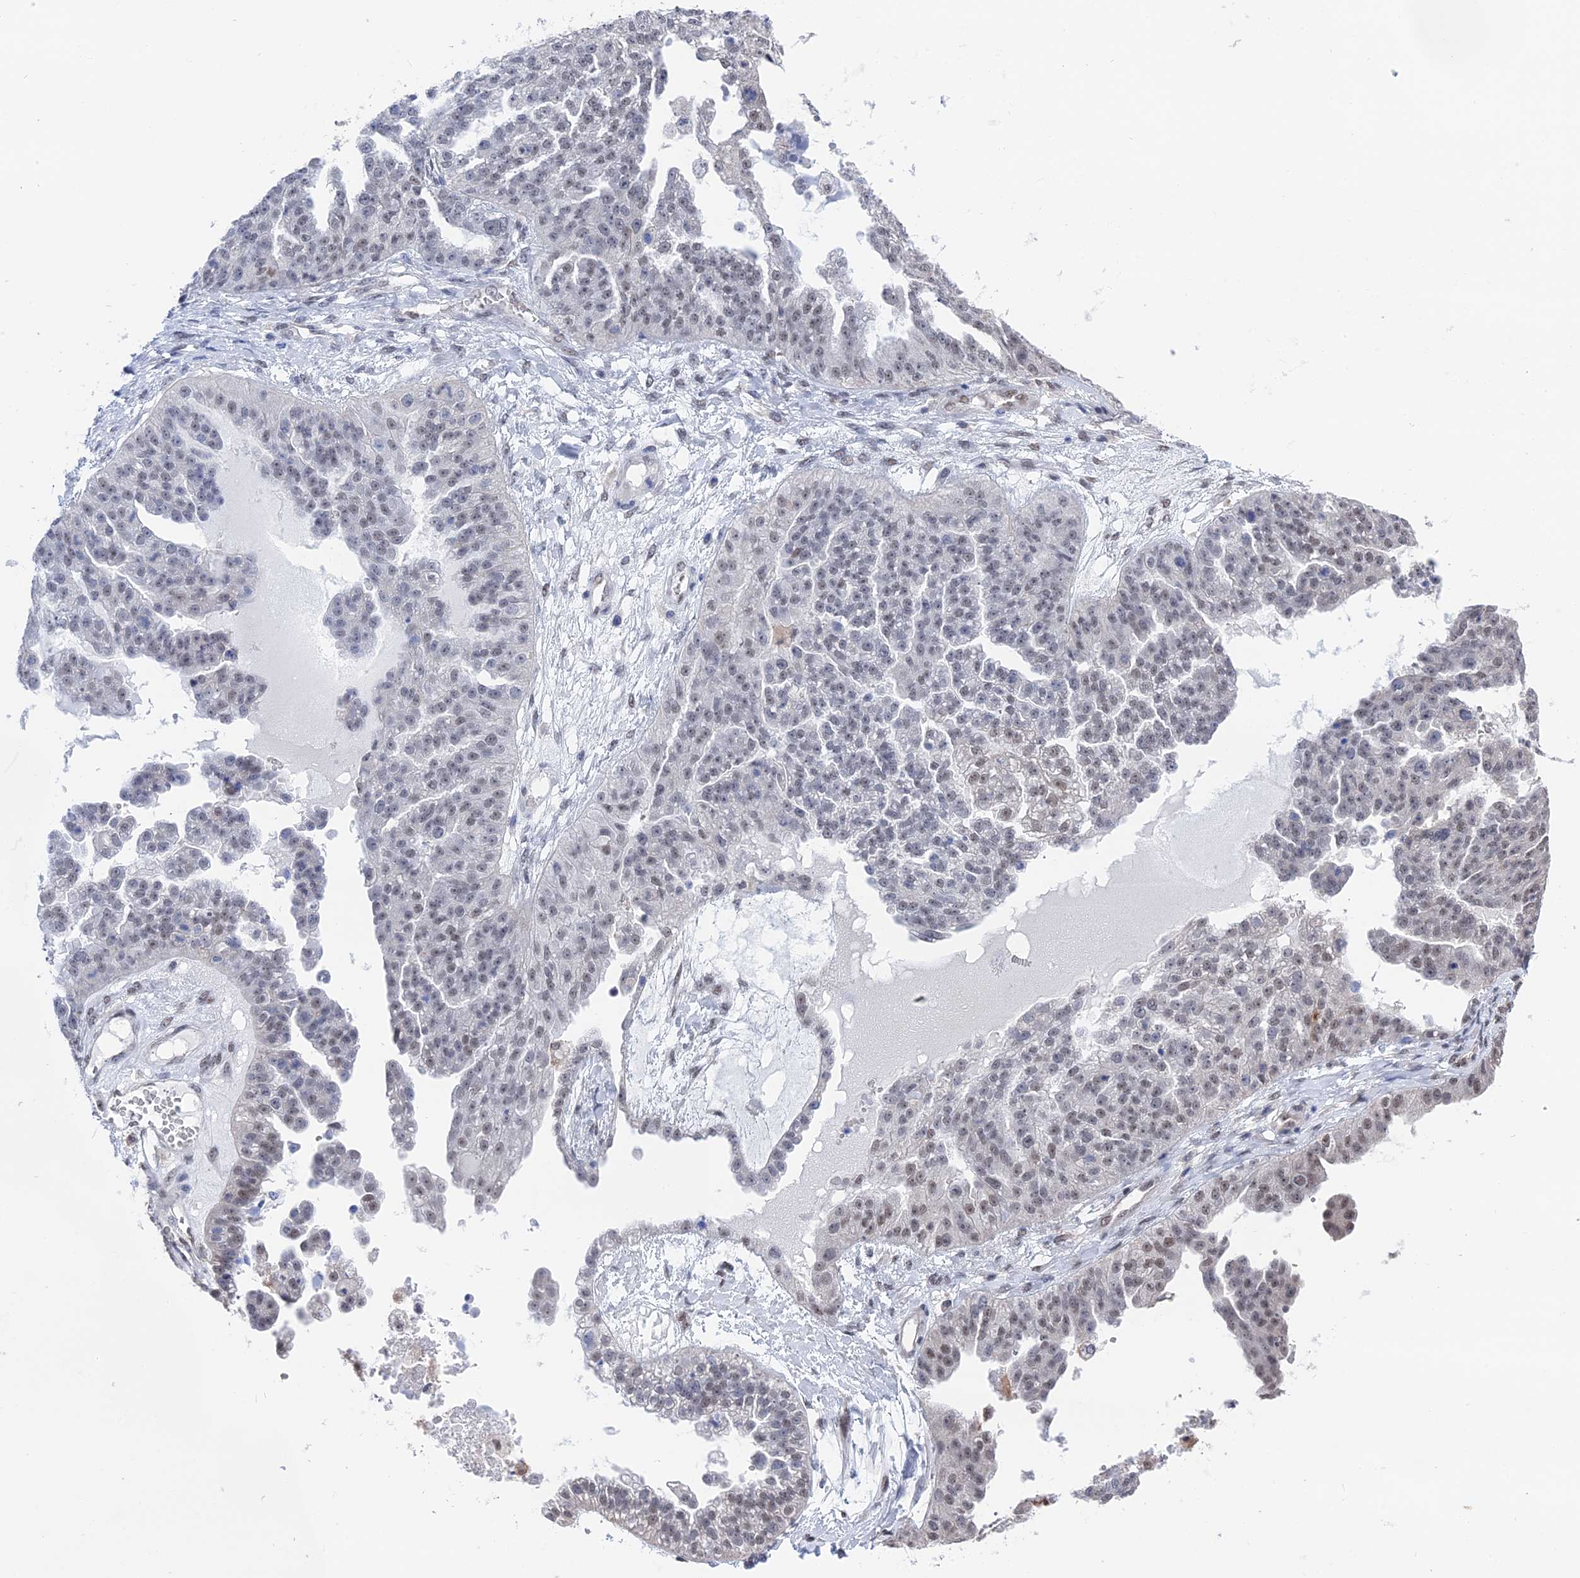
{"staining": {"intensity": "weak", "quantity": "25%-75%", "location": "nuclear"}, "tissue": "ovarian cancer", "cell_type": "Tumor cells", "image_type": "cancer", "snomed": [{"axis": "morphology", "description": "Cystadenocarcinoma, serous, NOS"}, {"axis": "topography", "description": "Ovary"}], "caption": "Protein expression analysis of serous cystadenocarcinoma (ovarian) exhibits weak nuclear expression in about 25%-75% of tumor cells.", "gene": "TSSC4", "patient": {"sex": "female", "age": 58}}